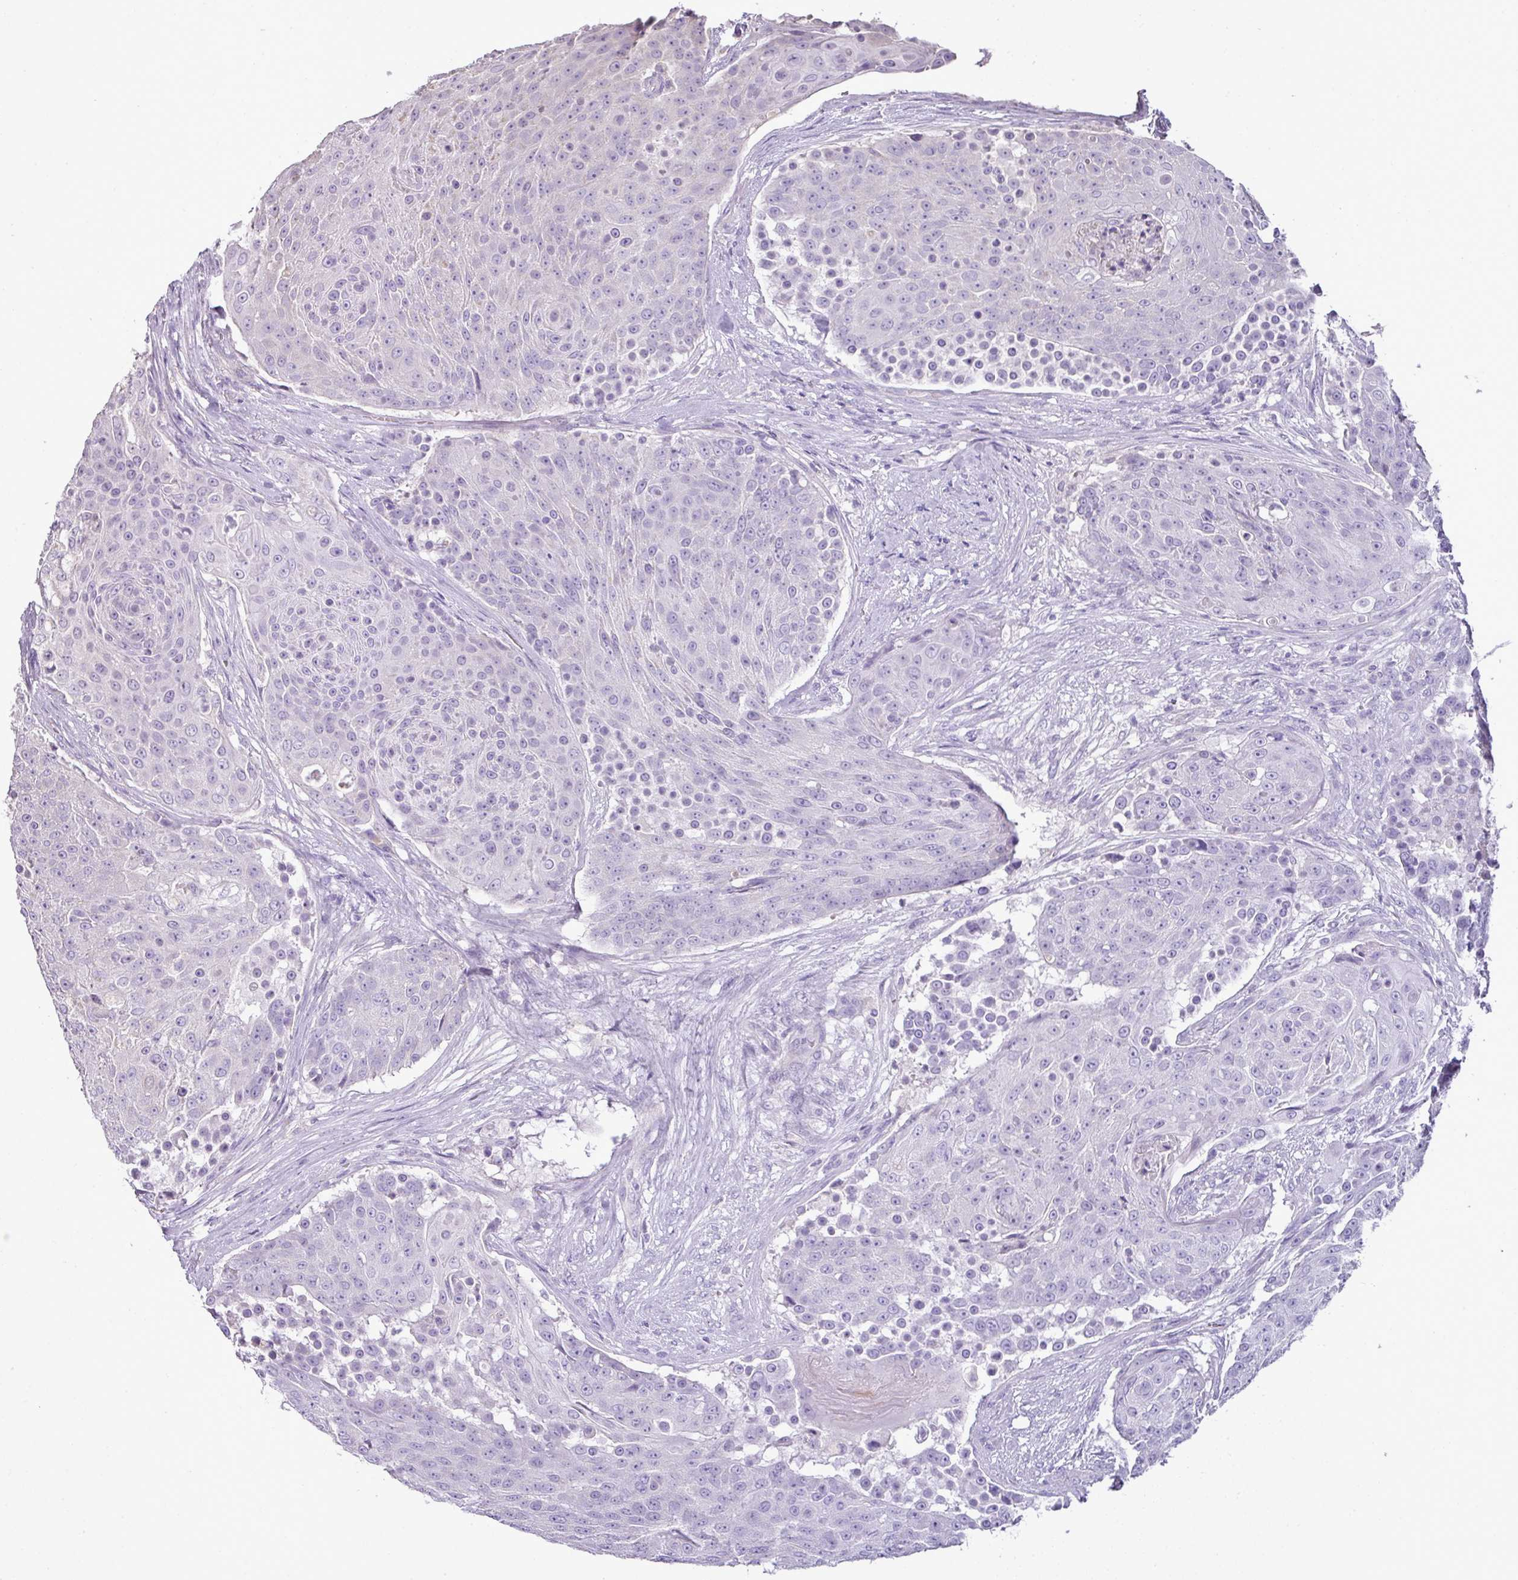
{"staining": {"intensity": "negative", "quantity": "none", "location": "none"}, "tissue": "urothelial cancer", "cell_type": "Tumor cells", "image_type": "cancer", "snomed": [{"axis": "morphology", "description": "Urothelial carcinoma, High grade"}, {"axis": "topography", "description": "Urinary bladder"}], "caption": "A micrograph of urothelial cancer stained for a protein reveals no brown staining in tumor cells.", "gene": "BRINP2", "patient": {"sex": "female", "age": 63}}